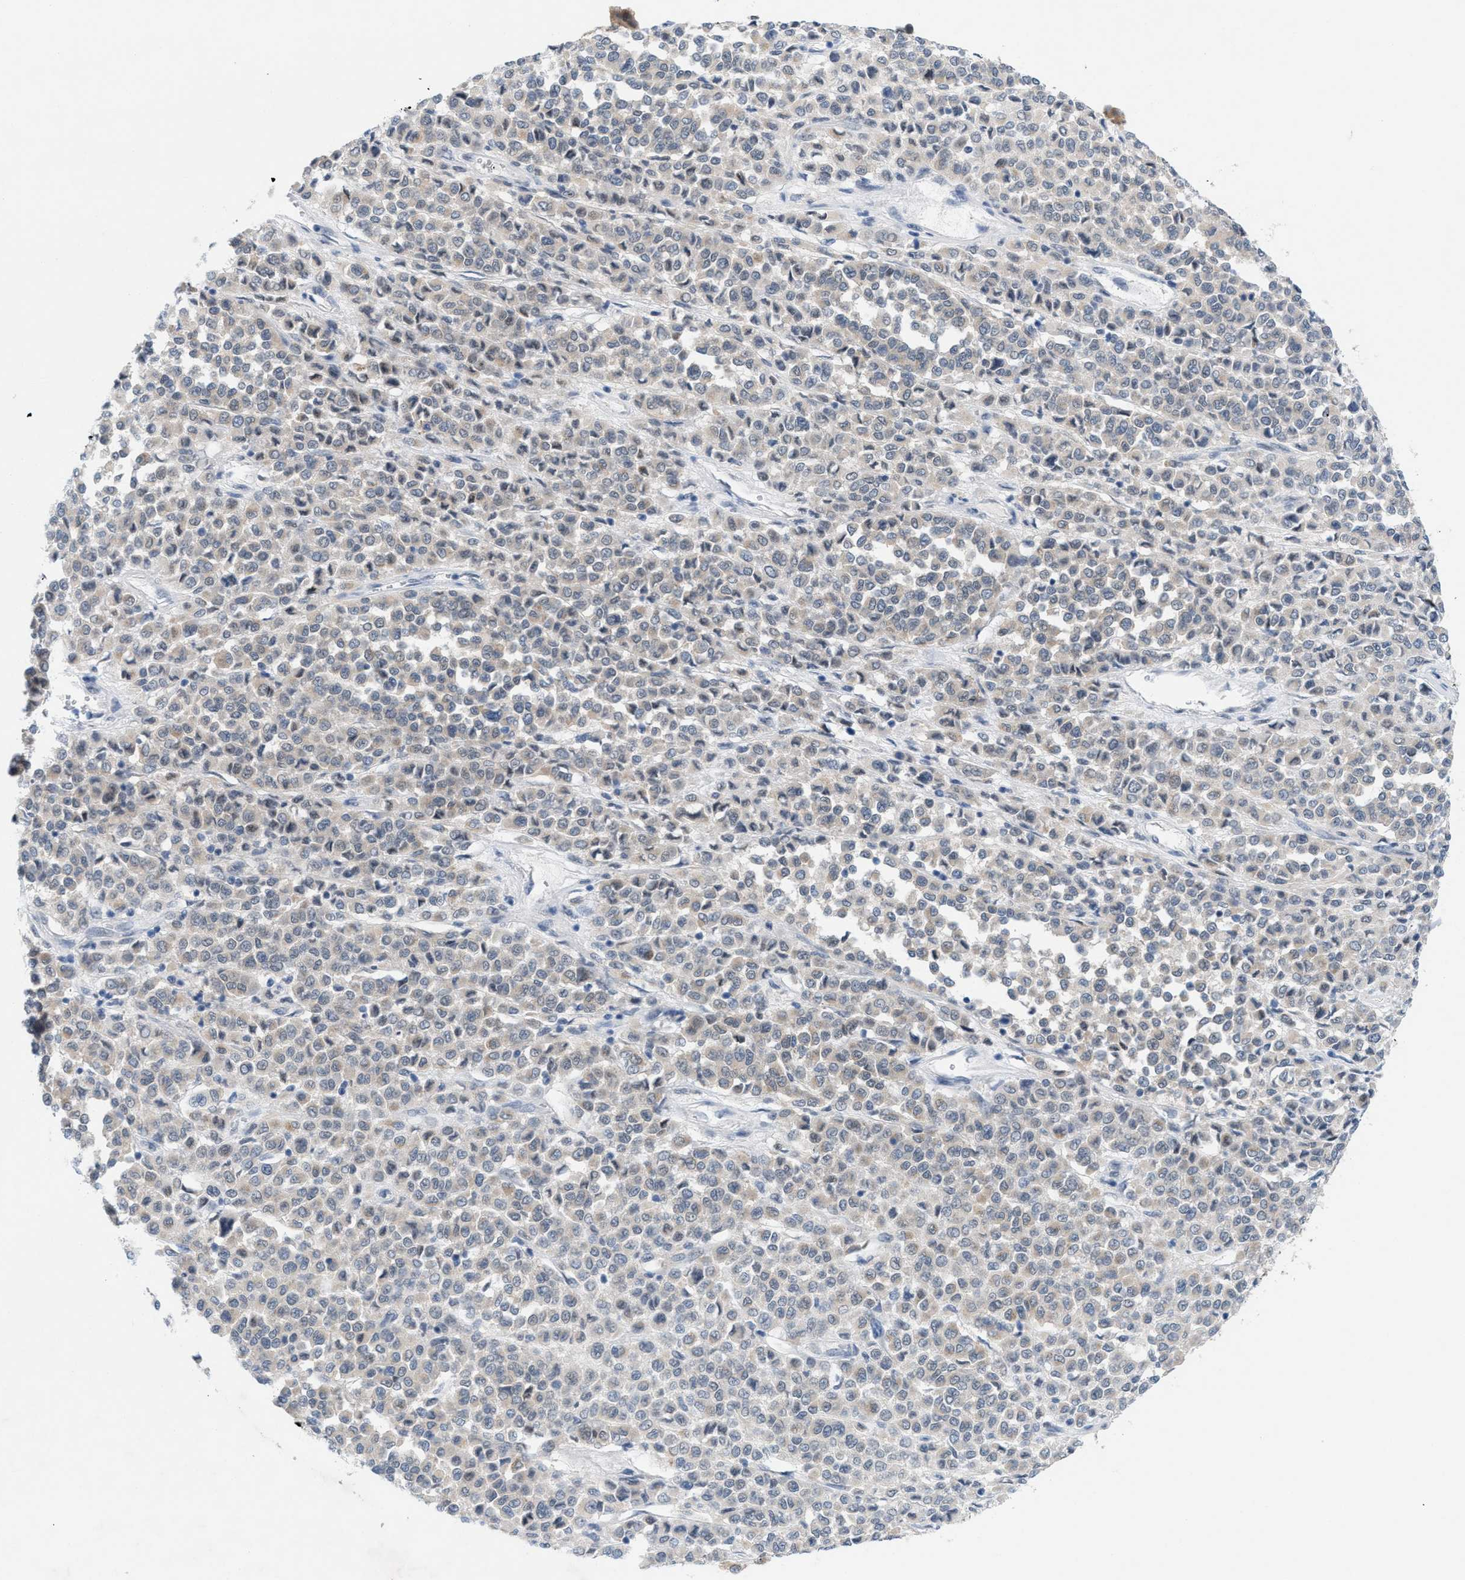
{"staining": {"intensity": "weak", "quantity": "25%-75%", "location": "cytoplasmic/membranous"}, "tissue": "melanoma", "cell_type": "Tumor cells", "image_type": "cancer", "snomed": [{"axis": "morphology", "description": "Malignant melanoma, Metastatic site"}, {"axis": "topography", "description": "Pancreas"}], "caption": "High-power microscopy captured an immunohistochemistry (IHC) histopathology image of melanoma, revealing weak cytoplasmic/membranous expression in about 25%-75% of tumor cells.", "gene": "WIPI2", "patient": {"sex": "female", "age": 30}}